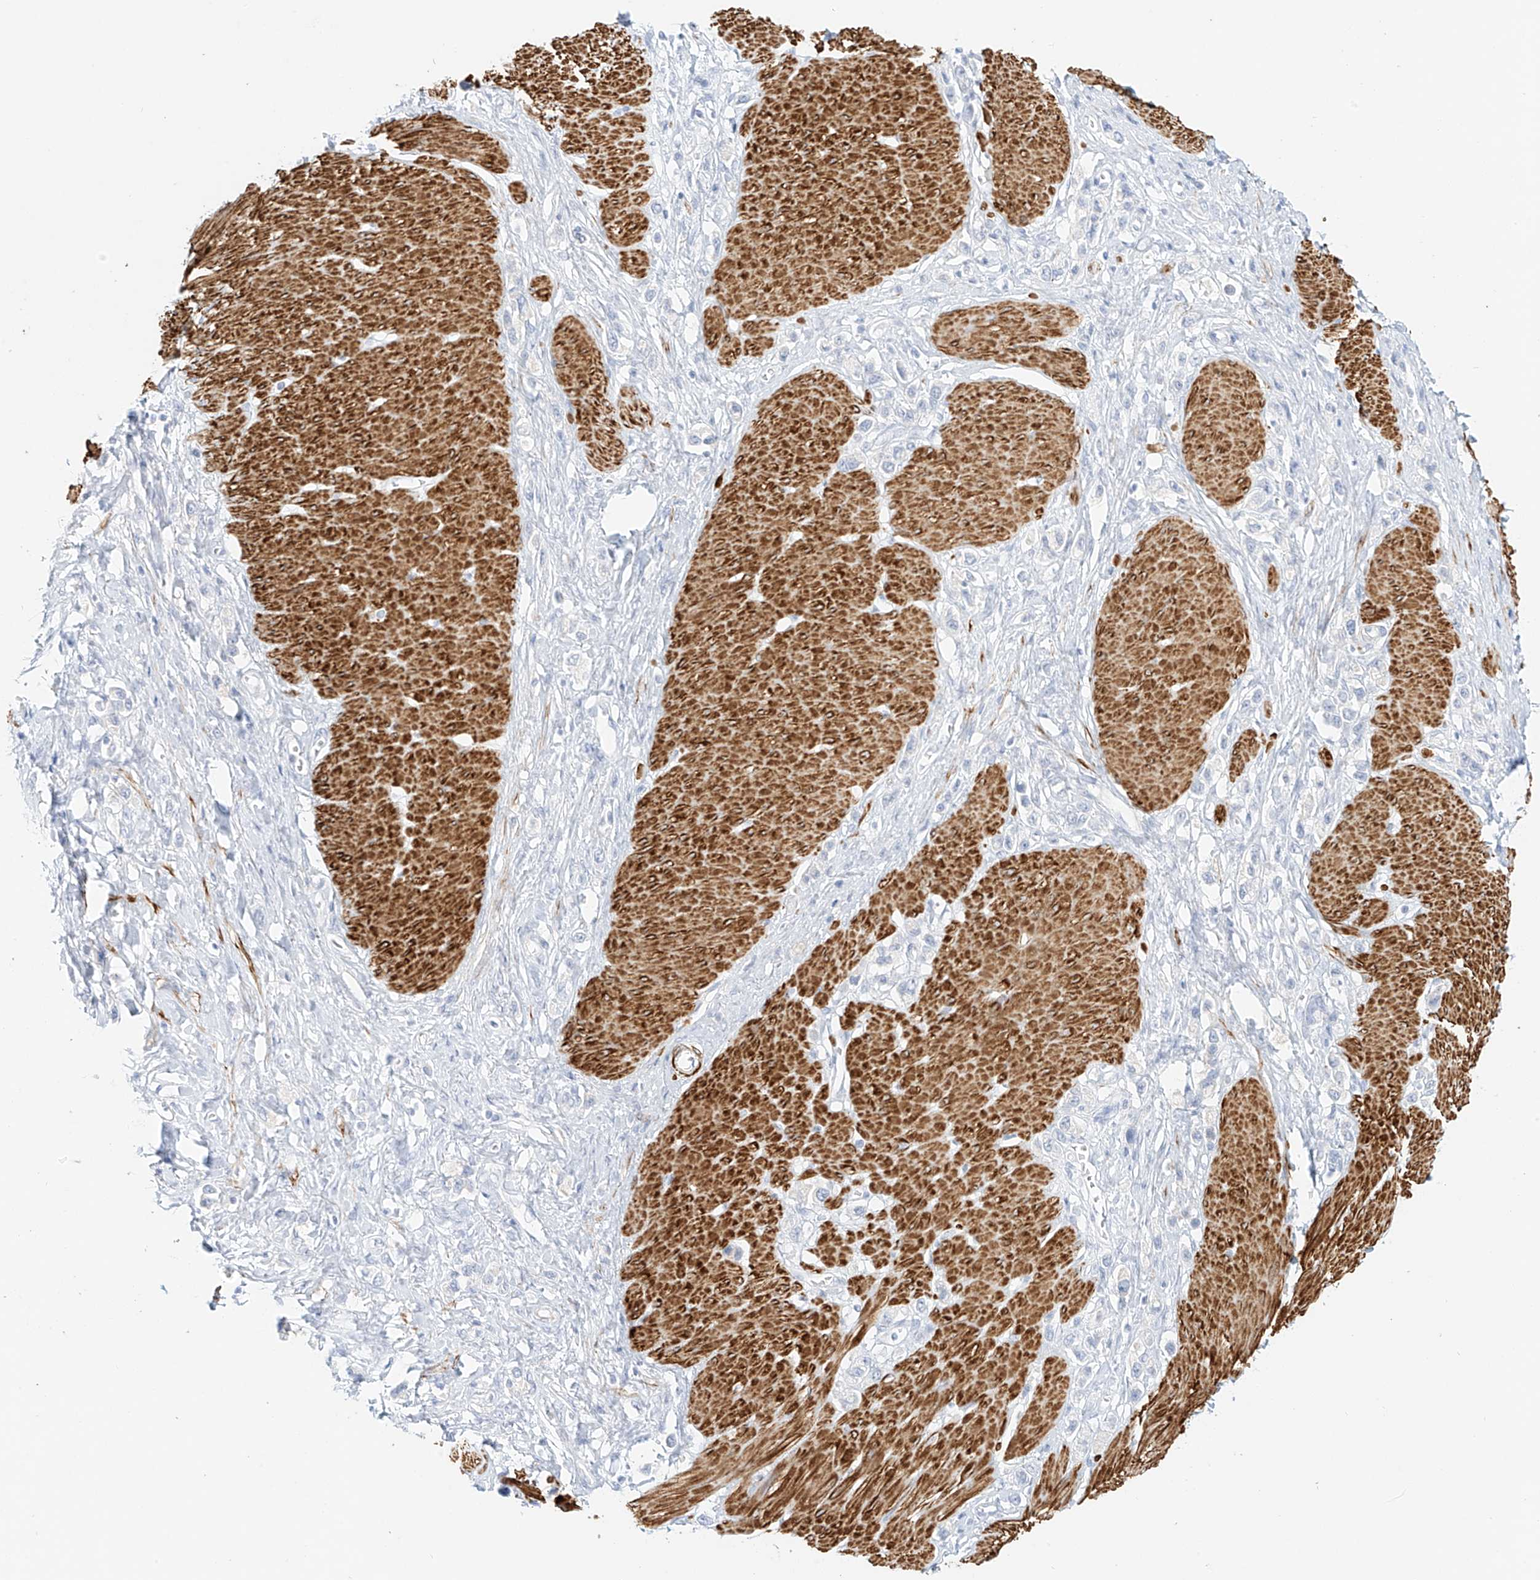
{"staining": {"intensity": "negative", "quantity": "none", "location": "none"}, "tissue": "stomach cancer", "cell_type": "Tumor cells", "image_type": "cancer", "snomed": [{"axis": "morphology", "description": "Normal tissue, NOS"}, {"axis": "morphology", "description": "Adenocarcinoma, NOS"}, {"axis": "topography", "description": "Stomach, upper"}, {"axis": "topography", "description": "Stomach"}], "caption": "Stomach adenocarcinoma stained for a protein using immunohistochemistry demonstrates no positivity tumor cells.", "gene": "ST3GAL5", "patient": {"sex": "female", "age": 65}}